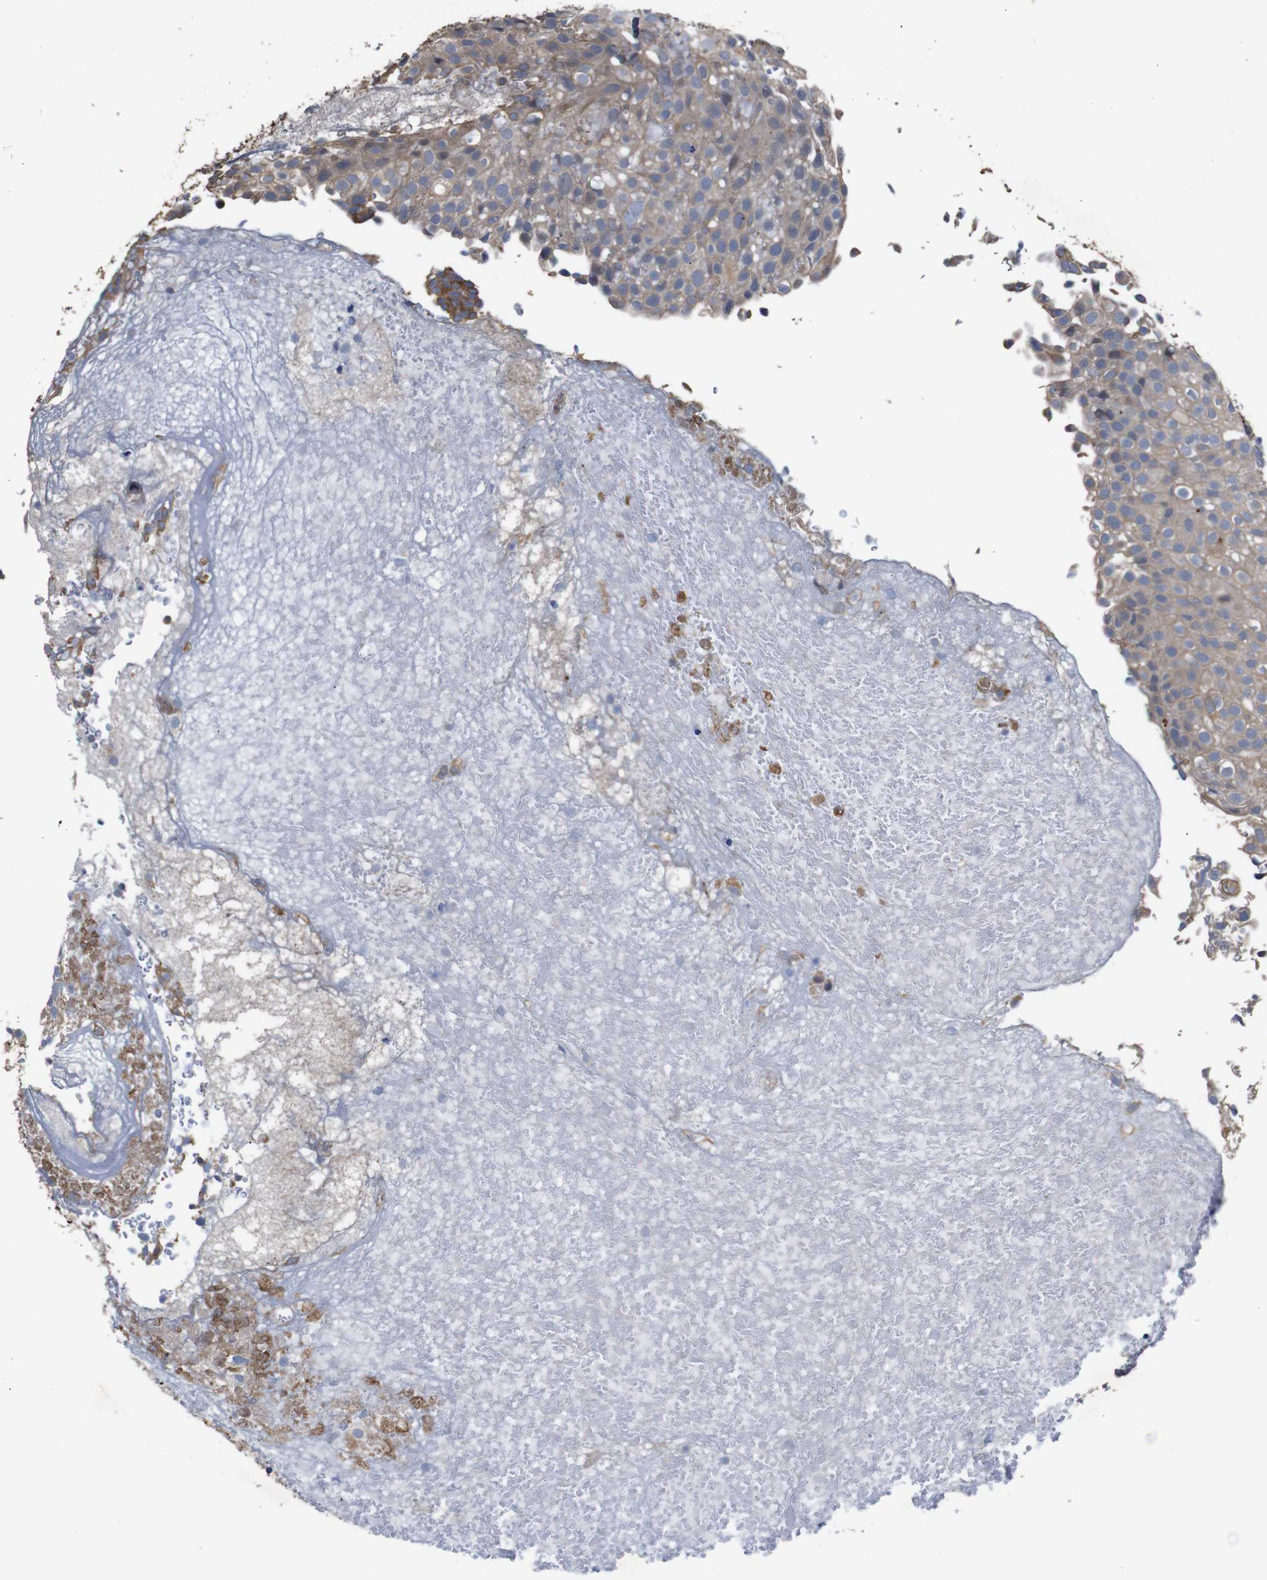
{"staining": {"intensity": "weak", "quantity": ">75%", "location": "cytoplasmic/membranous"}, "tissue": "urothelial cancer", "cell_type": "Tumor cells", "image_type": "cancer", "snomed": [{"axis": "morphology", "description": "Urothelial carcinoma, Low grade"}, {"axis": "topography", "description": "Urinary bladder"}], "caption": "Protein analysis of urothelial carcinoma (low-grade) tissue displays weak cytoplasmic/membranous positivity in approximately >75% of tumor cells. Nuclei are stained in blue.", "gene": "ATP7B", "patient": {"sex": "male", "age": 78}}